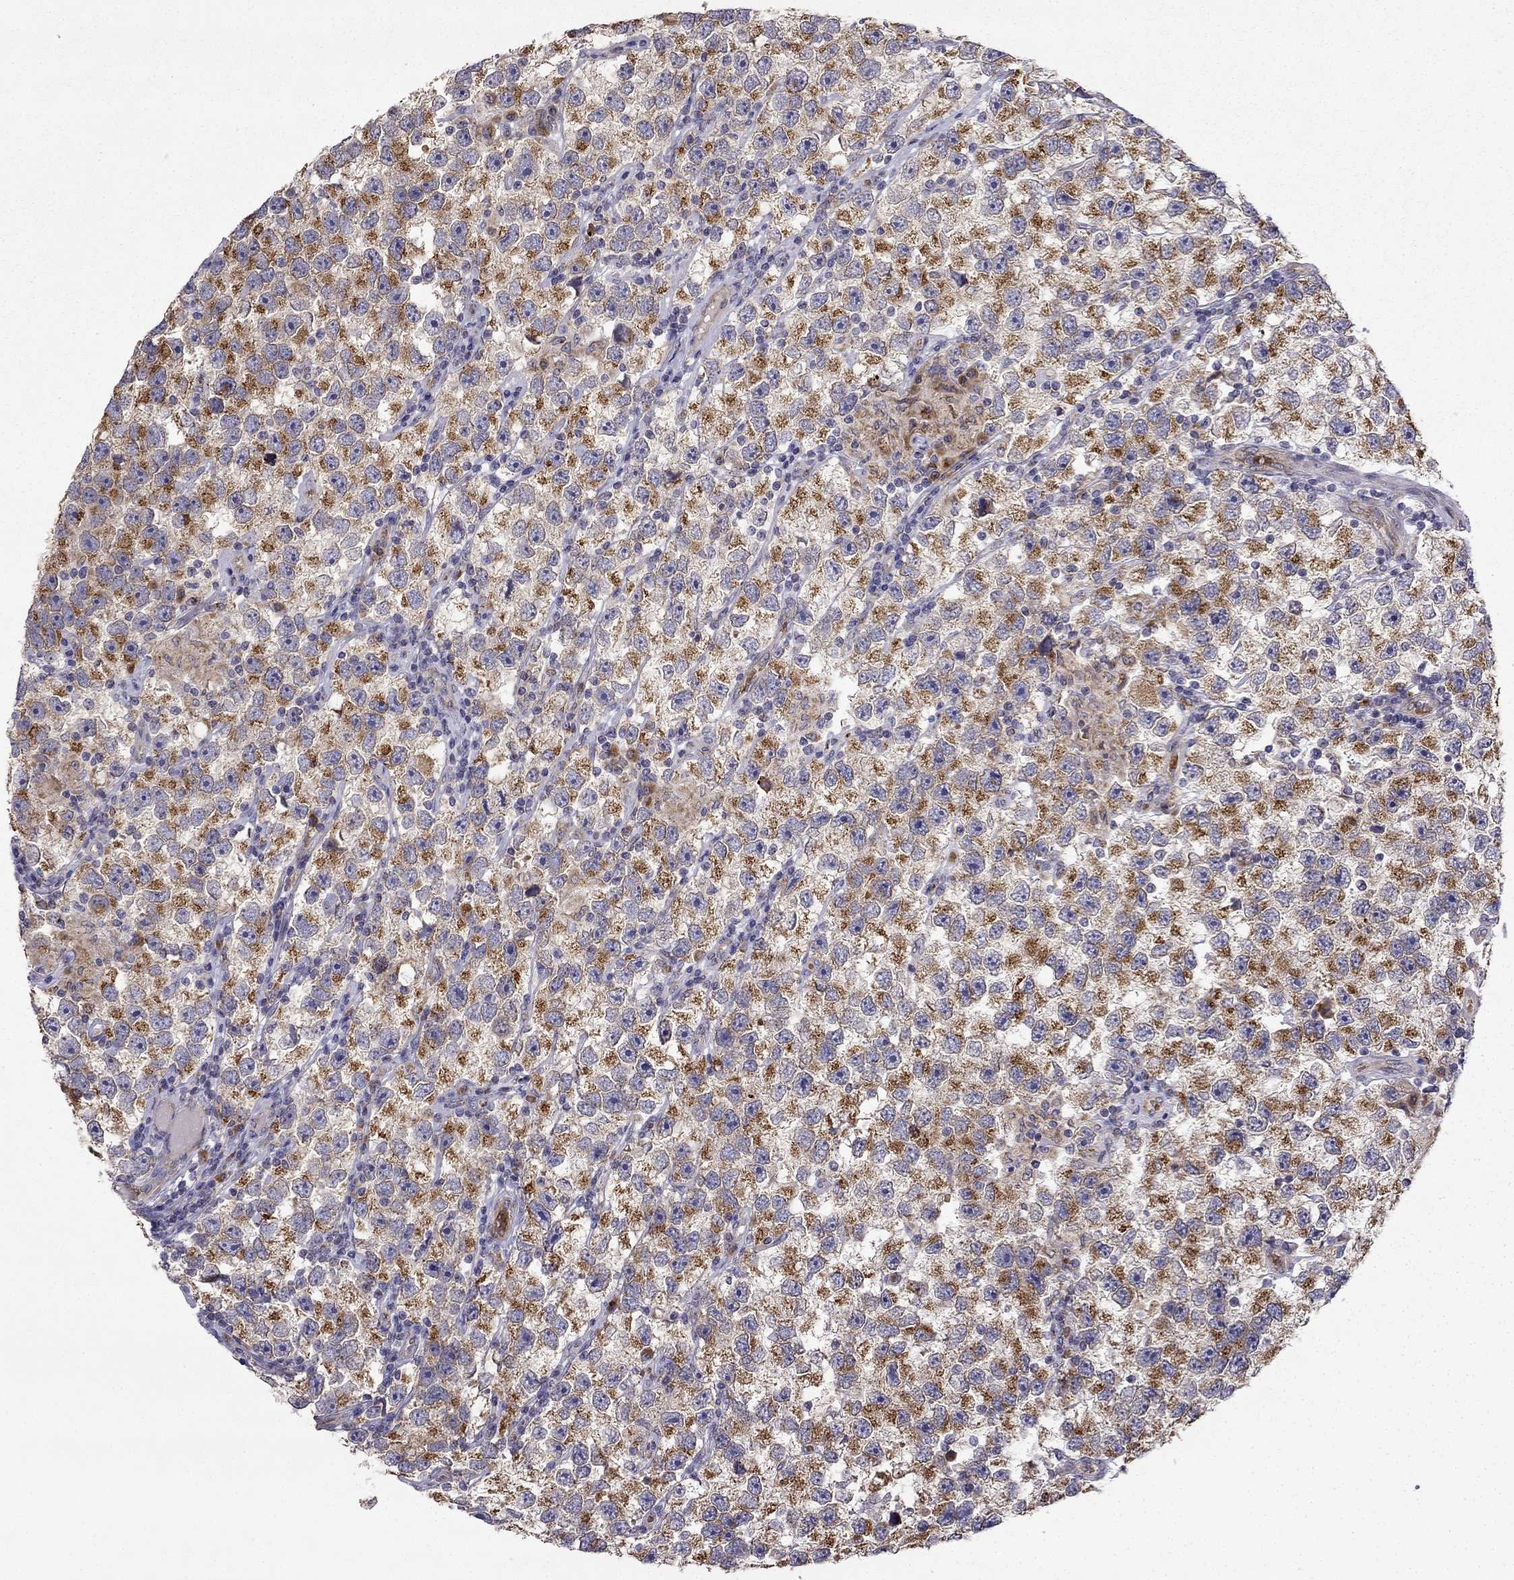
{"staining": {"intensity": "strong", "quantity": ">75%", "location": "cytoplasmic/membranous"}, "tissue": "testis cancer", "cell_type": "Tumor cells", "image_type": "cancer", "snomed": [{"axis": "morphology", "description": "Seminoma, NOS"}, {"axis": "topography", "description": "Testis"}], "caption": "A photomicrograph showing strong cytoplasmic/membranous staining in approximately >75% of tumor cells in testis seminoma, as visualized by brown immunohistochemical staining.", "gene": "B4GALT7", "patient": {"sex": "male", "age": 26}}